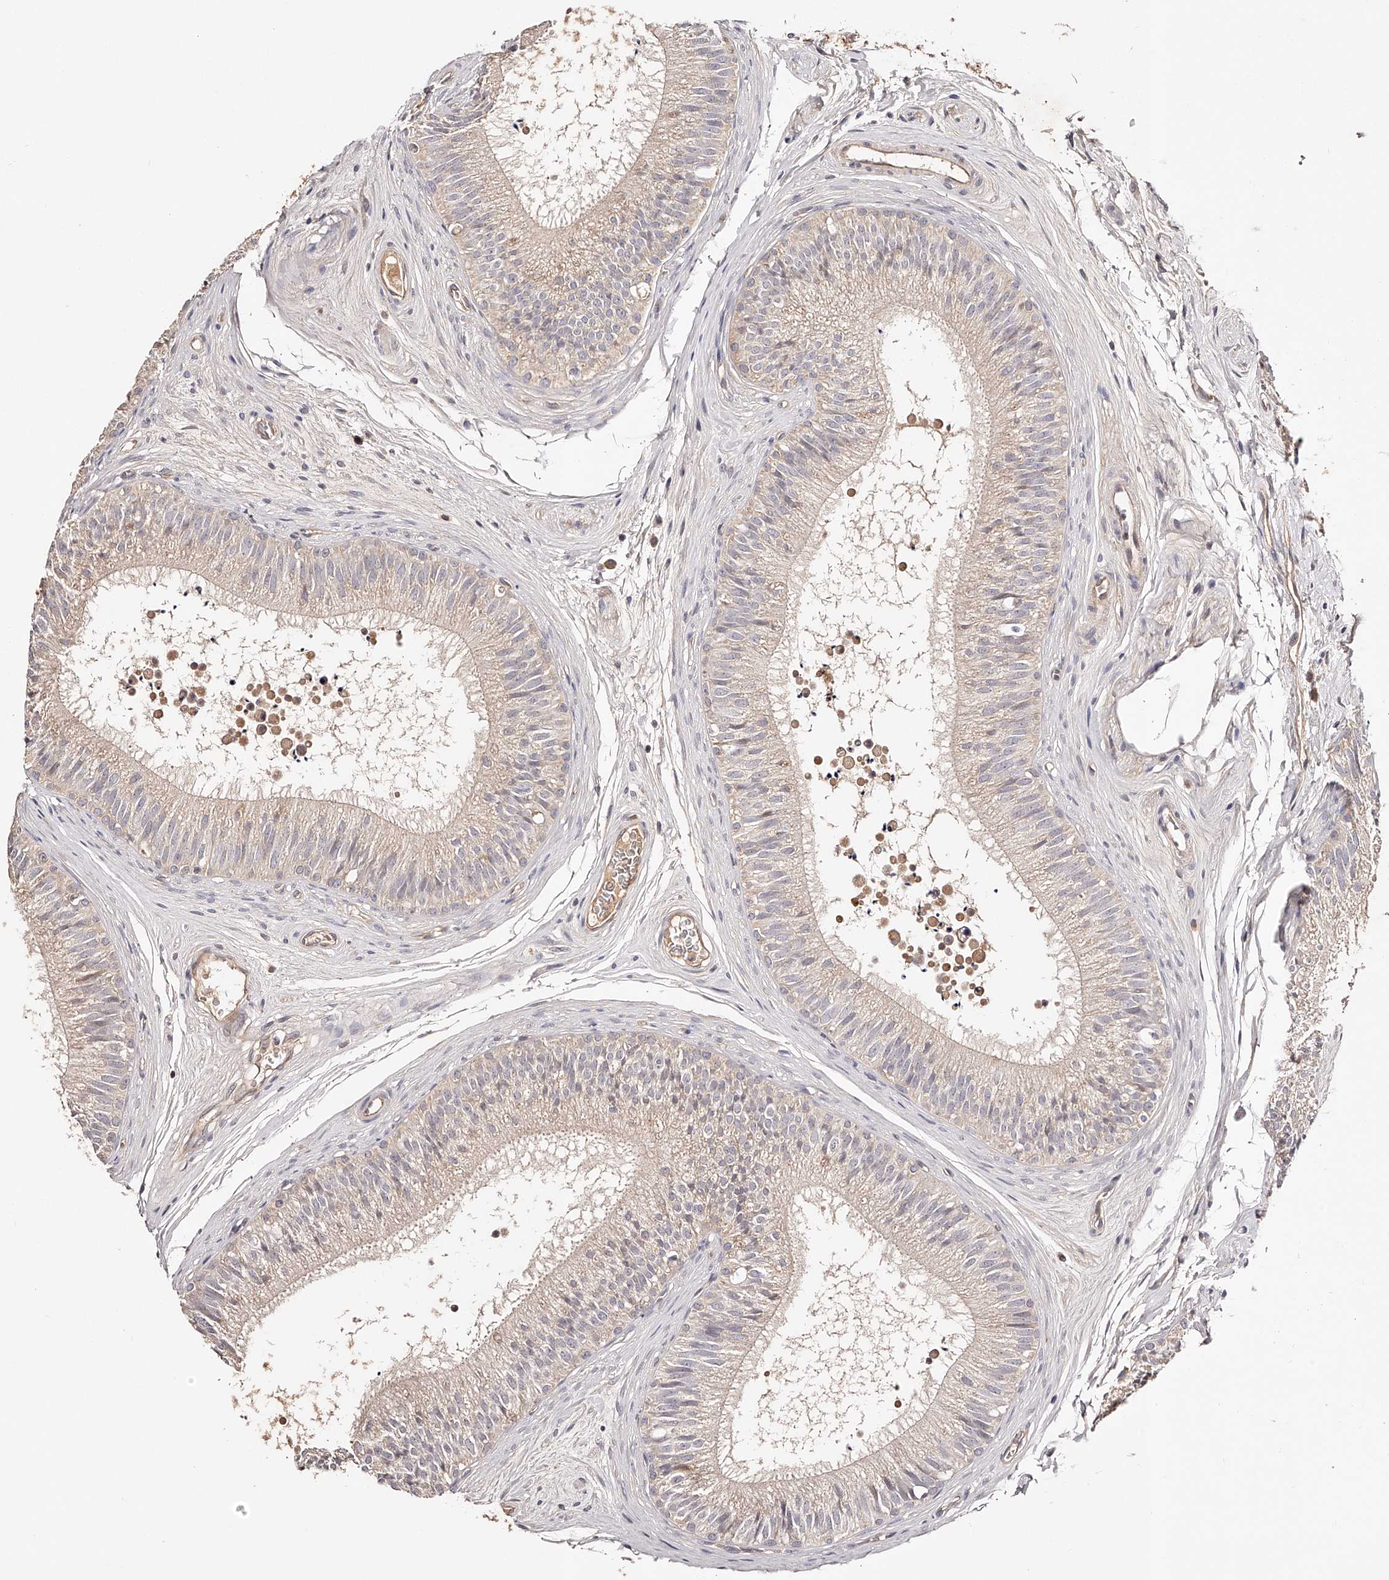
{"staining": {"intensity": "weak", "quantity": "25%-75%", "location": "cytoplasmic/membranous"}, "tissue": "epididymis", "cell_type": "Glandular cells", "image_type": "normal", "snomed": [{"axis": "morphology", "description": "Normal tissue, NOS"}, {"axis": "topography", "description": "Epididymis"}], "caption": "IHC of normal epididymis exhibits low levels of weak cytoplasmic/membranous staining in approximately 25%-75% of glandular cells. The protein is stained brown, and the nuclei are stained in blue (DAB IHC with brightfield microscopy, high magnification).", "gene": "USP21", "patient": {"sex": "male", "age": 29}}